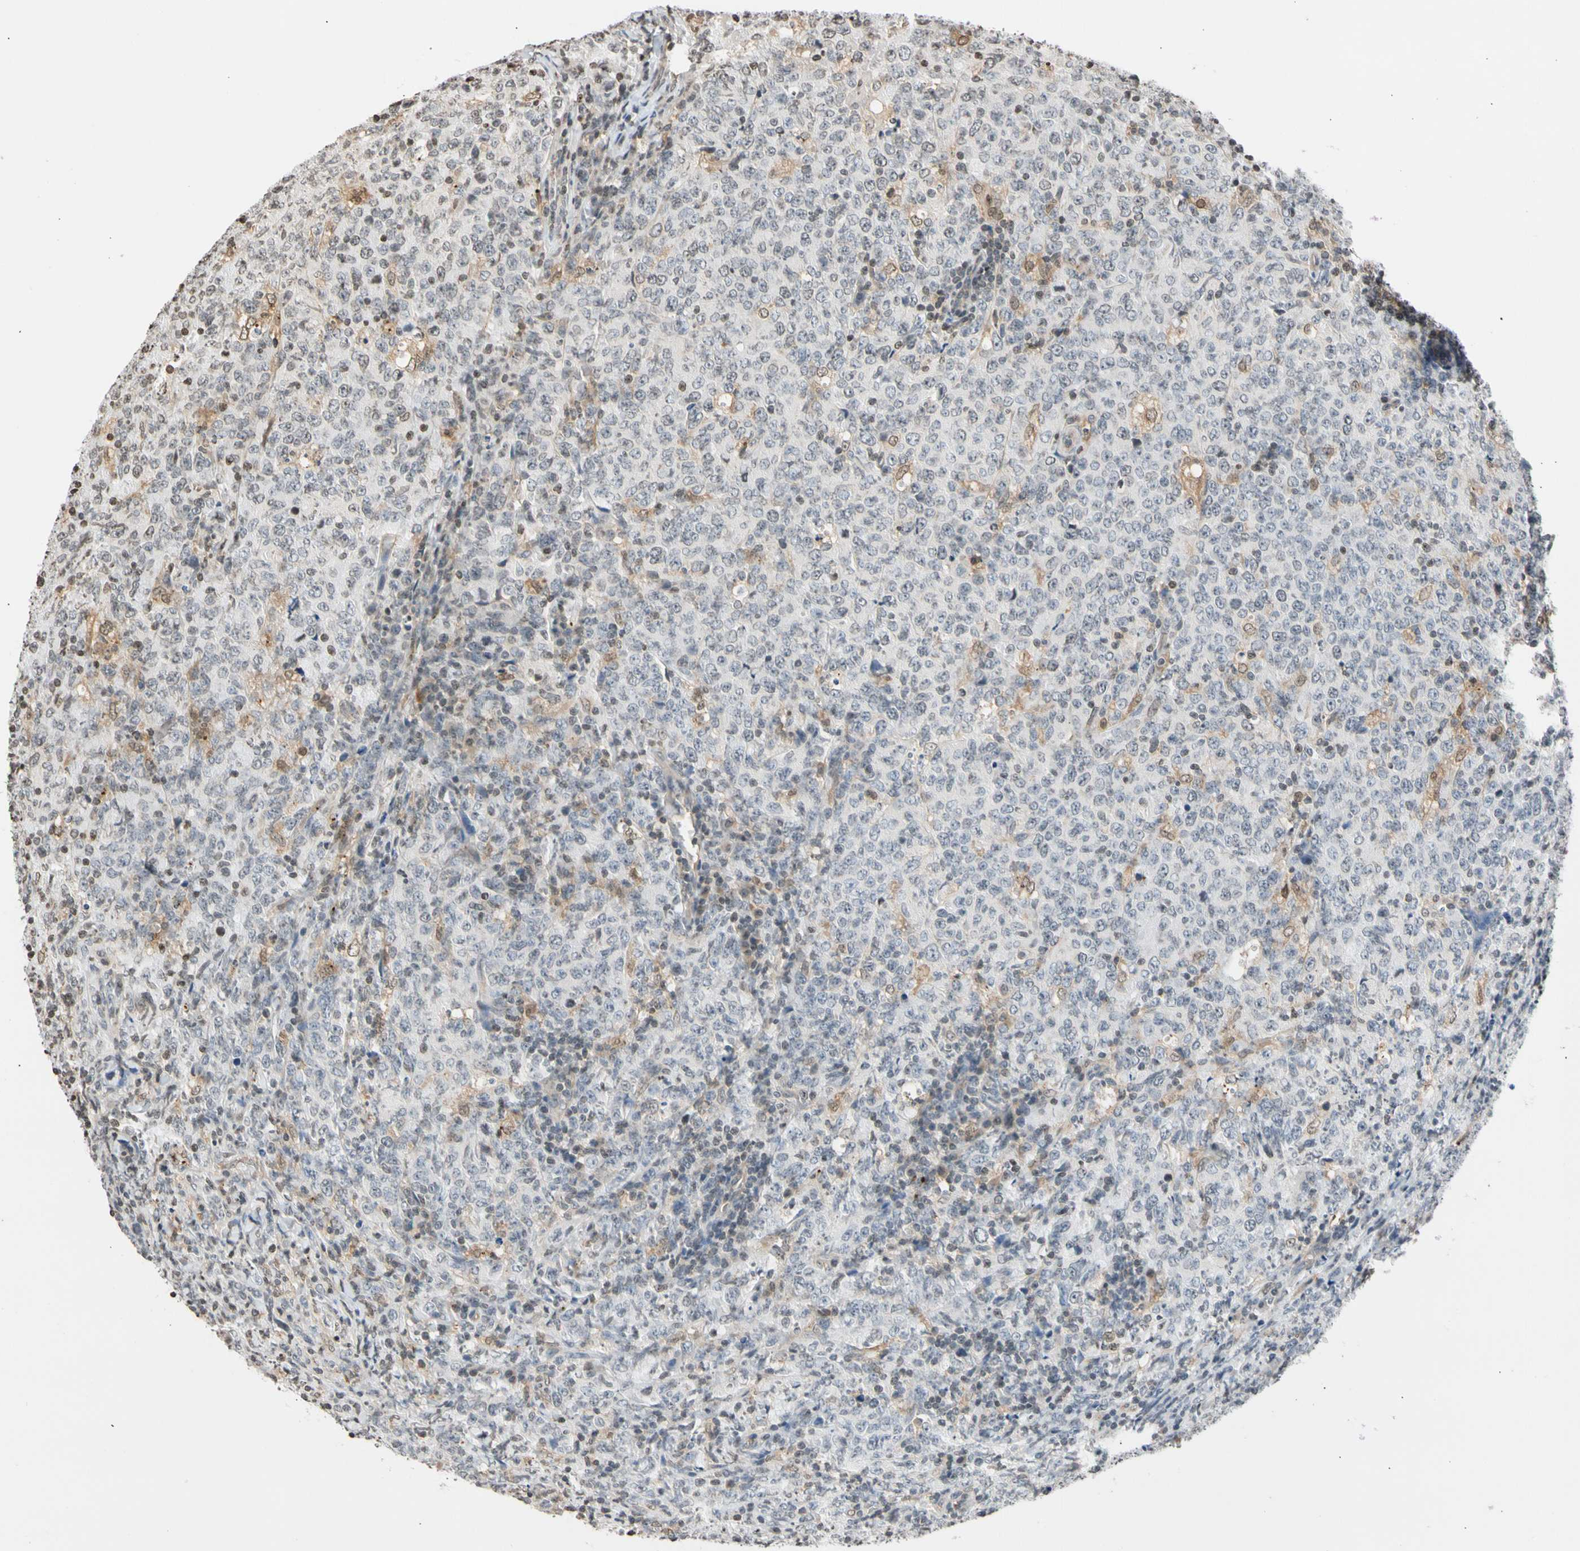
{"staining": {"intensity": "negative", "quantity": "none", "location": "none"}, "tissue": "lymphoma", "cell_type": "Tumor cells", "image_type": "cancer", "snomed": [{"axis": "morphology", "description": "Malignant lymphoma, non-Hodgkin's type, High grade"}, {"axis": "topography", "description": "Tonsil"}], "caption": "Image shows no significant protein staining in tumor cells of lymphoma. (Immunohistochemistry (ihc), brightfield microscopy, high magnification).", "gene": "GPX4", "patient": {"sex": "female", "age": 36}}